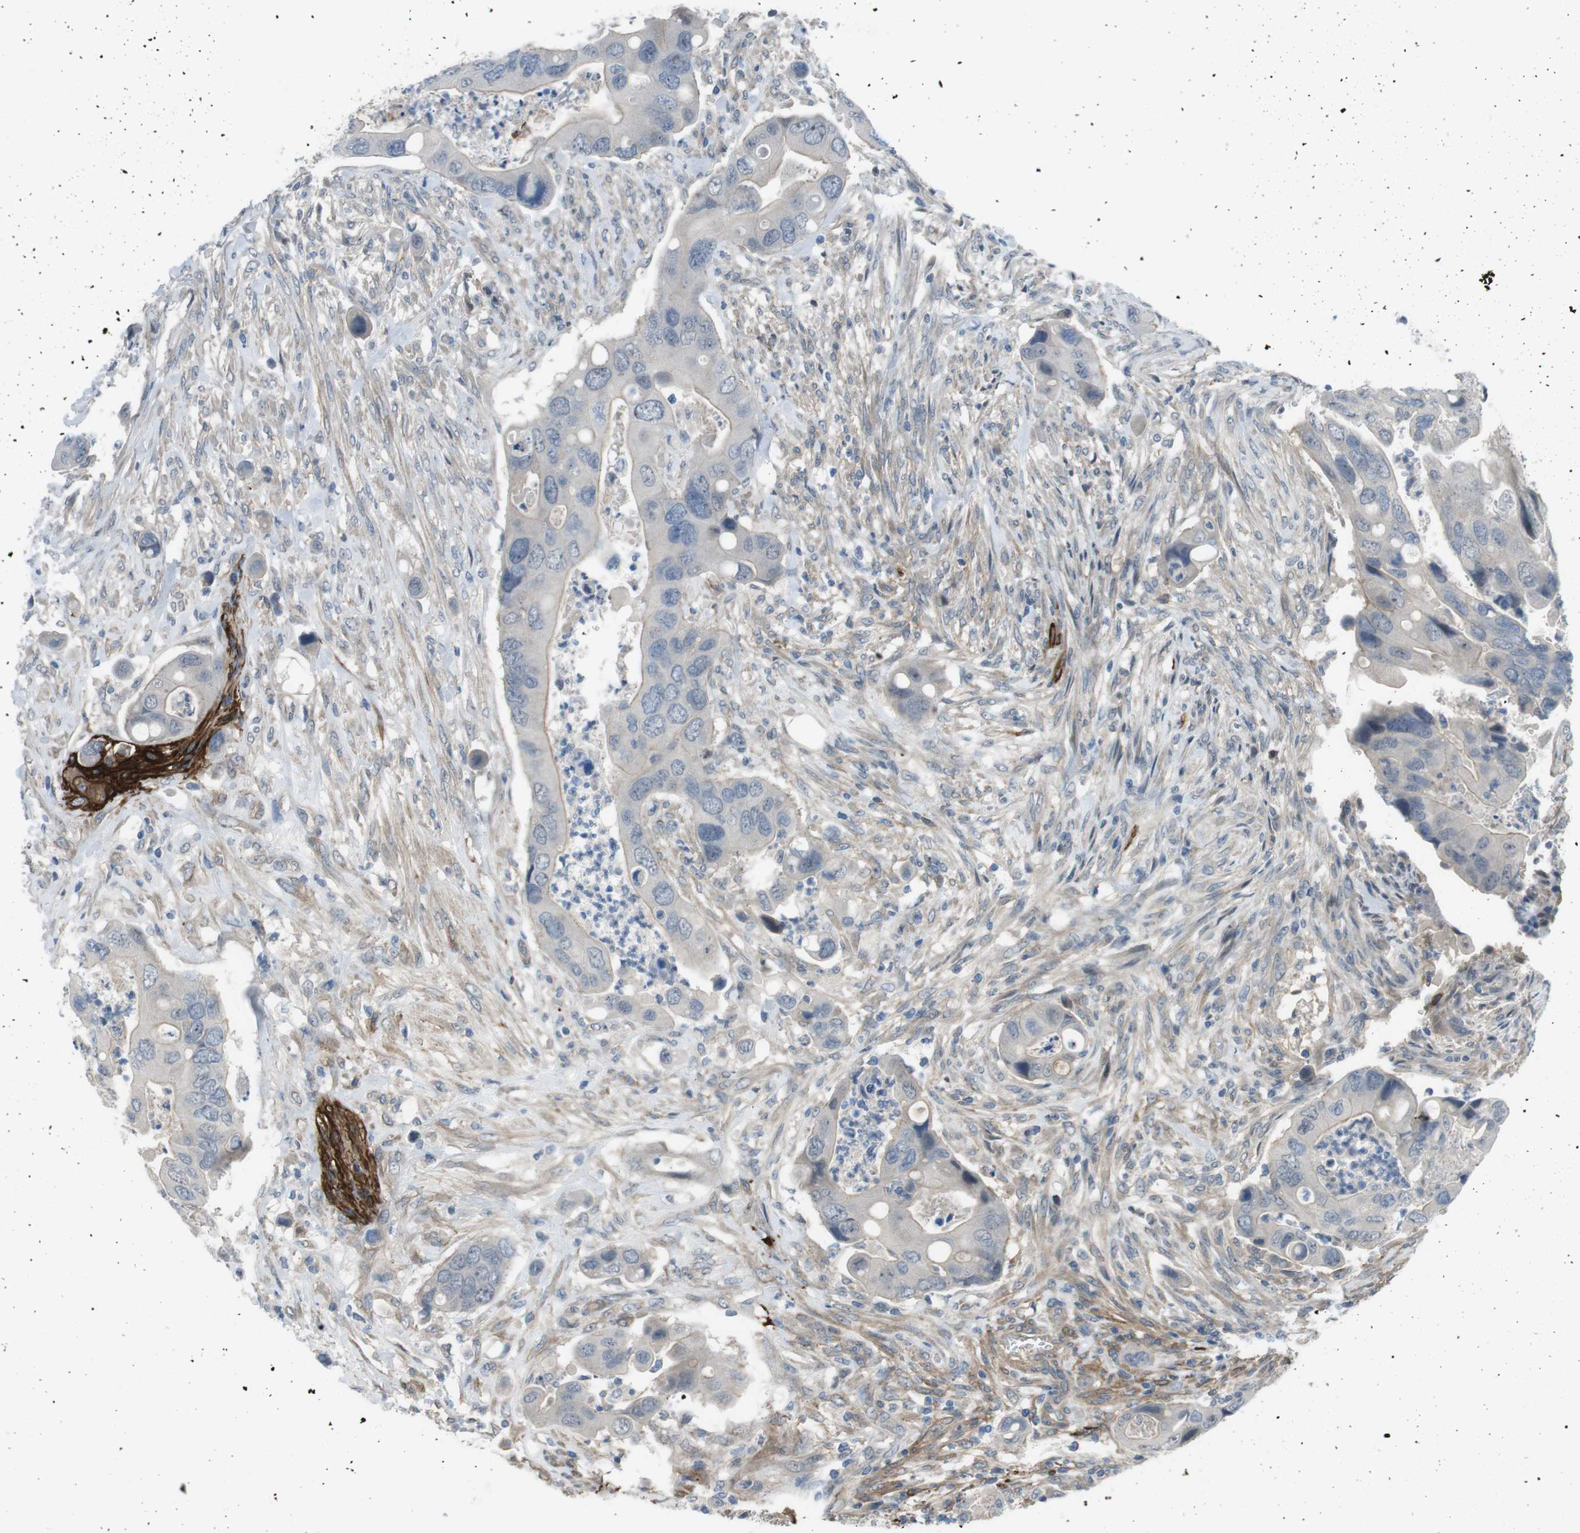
{"staining": {"intensity": "weak", "quantity": "<25%", "location": "cytoplasmic/membranous"}, "tissue": "colorectal cancer", "cell_type": "Tumor cells", "image_type": "cancer", "snomed": [{"axis": "morphology", "description": "Adenocarcinoma, NOS"}, {"axis": "topography", "description": "Rectum"}], "caption": "IHC photomicrograph of neoplastic tissue: colorectal adenocarcinoma stained with DAB reveals no significant protein positivity in tumor cells.", "gene": "ANK2", "patient": {"sex": "female", "age": 57}}